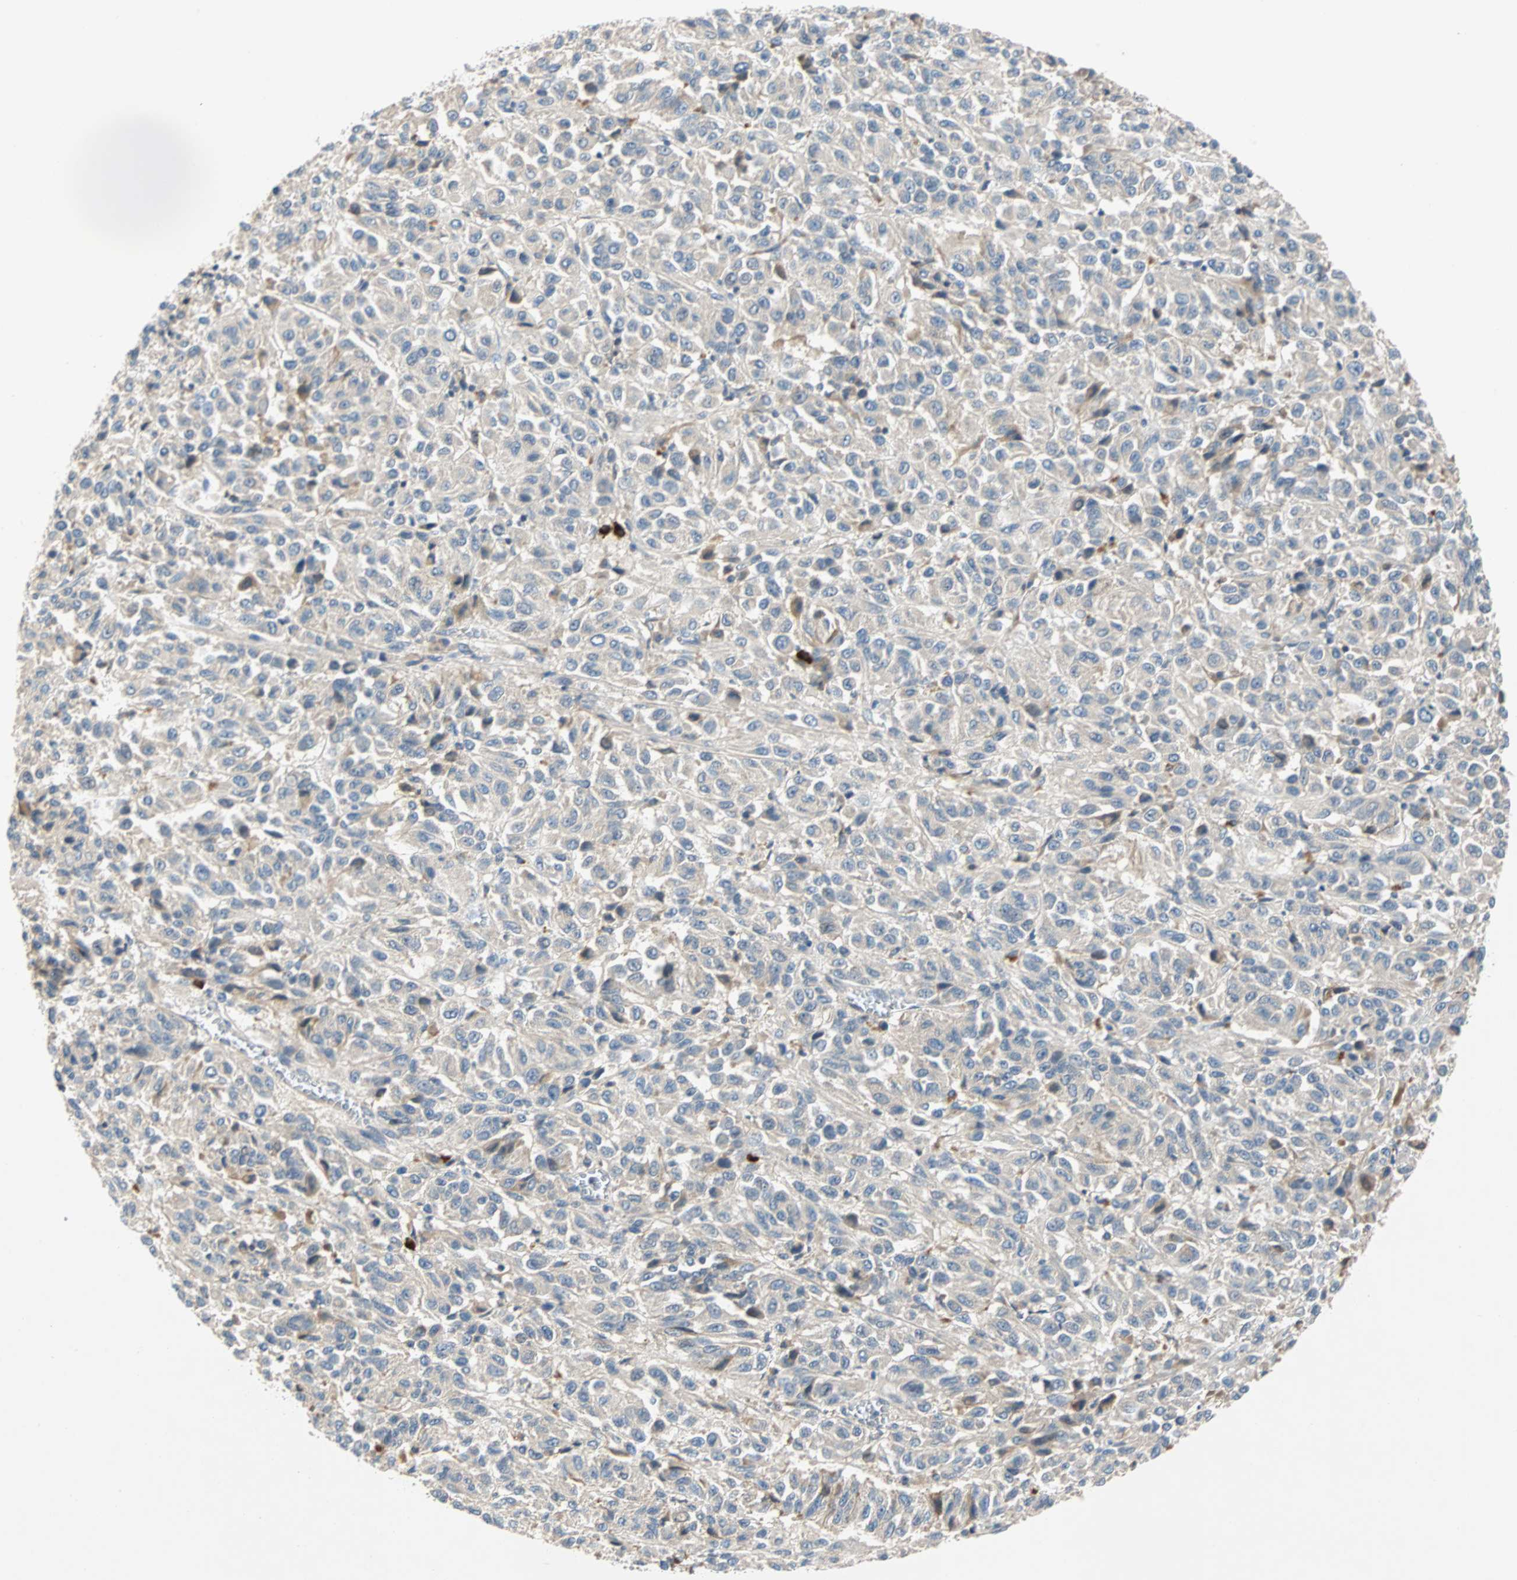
{"staining": {"intensity": "negative", "quantity": "none", "location": "none"}, "tissue": "melanoma", "cell_type": "Tumor cells", "image_type": "cancer", "snomed": [{"axis": "morphology", "description": "Malignant melanoma, Metastatic site"}, {"axis": "topography", "description": "Lung"}], "caption": "Immunohistochemistry micrograph of neoplastic tissue: melanoma stained with DAB displays no significant protein staining in tumor cells.", "gene": "MAP4K1", "patient": {"sex": "male", "age": 64}}